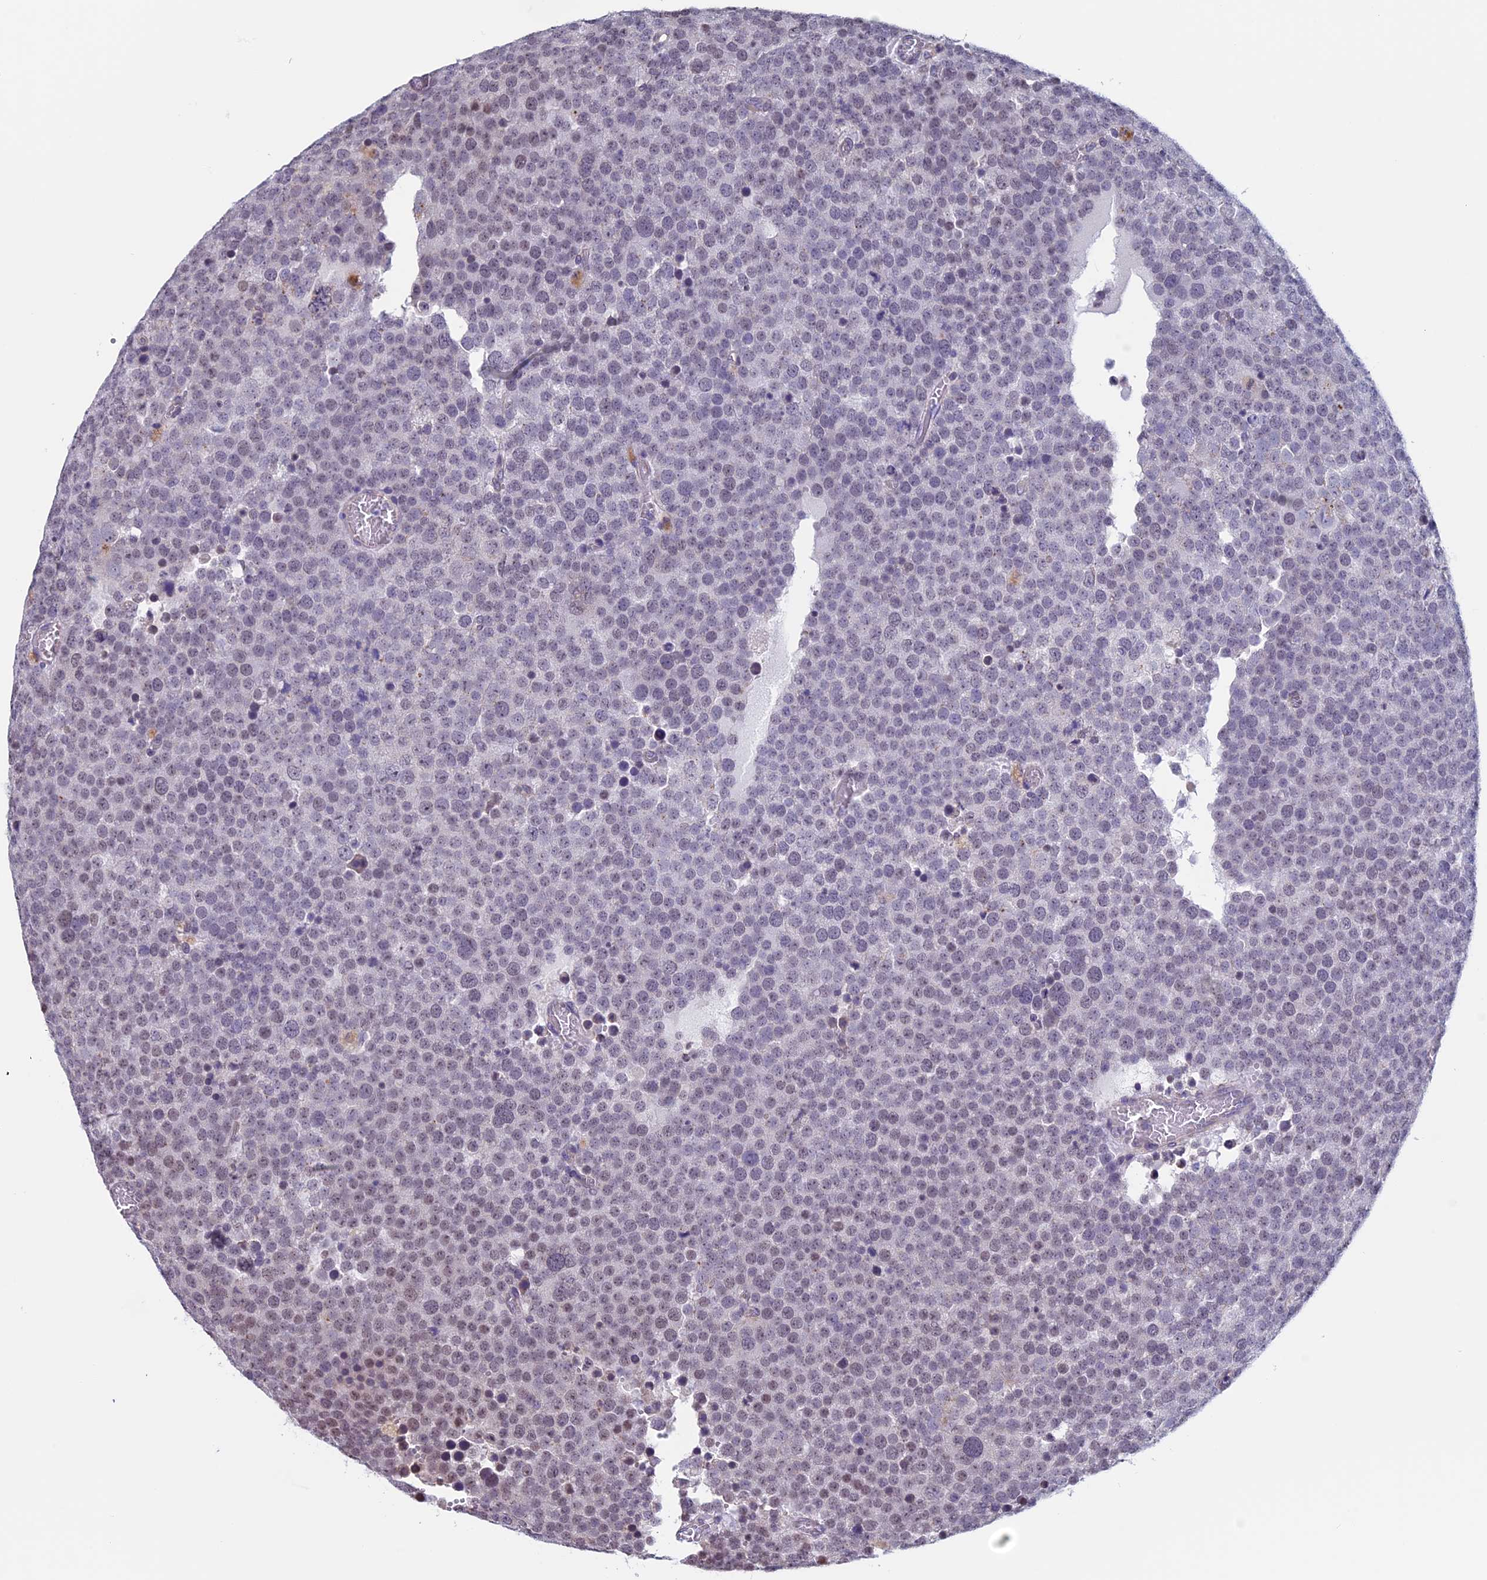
{"staining": {"intensity": "weak", "quantity": "25%-75%", "location": "nuclear"}, "tissue": "testis cancer", "cell_type": "Tumor cells", "image_type": "cancer", "snomed": [{"axis": "morphology", "description": "Normal tissue, NOS"}, {"axis": "morphology", "description": "Seminoma, NOS"}, {"axis": "topography", "description": "Testis"}], "caption": "Seminoma (testis) stained with immunohistochemistry exhibits weak nuclear positivity in about 25%-75% of tumor cells.", "gene": "SLC1A6", "patient": {"sex": "male", "age": 71}}